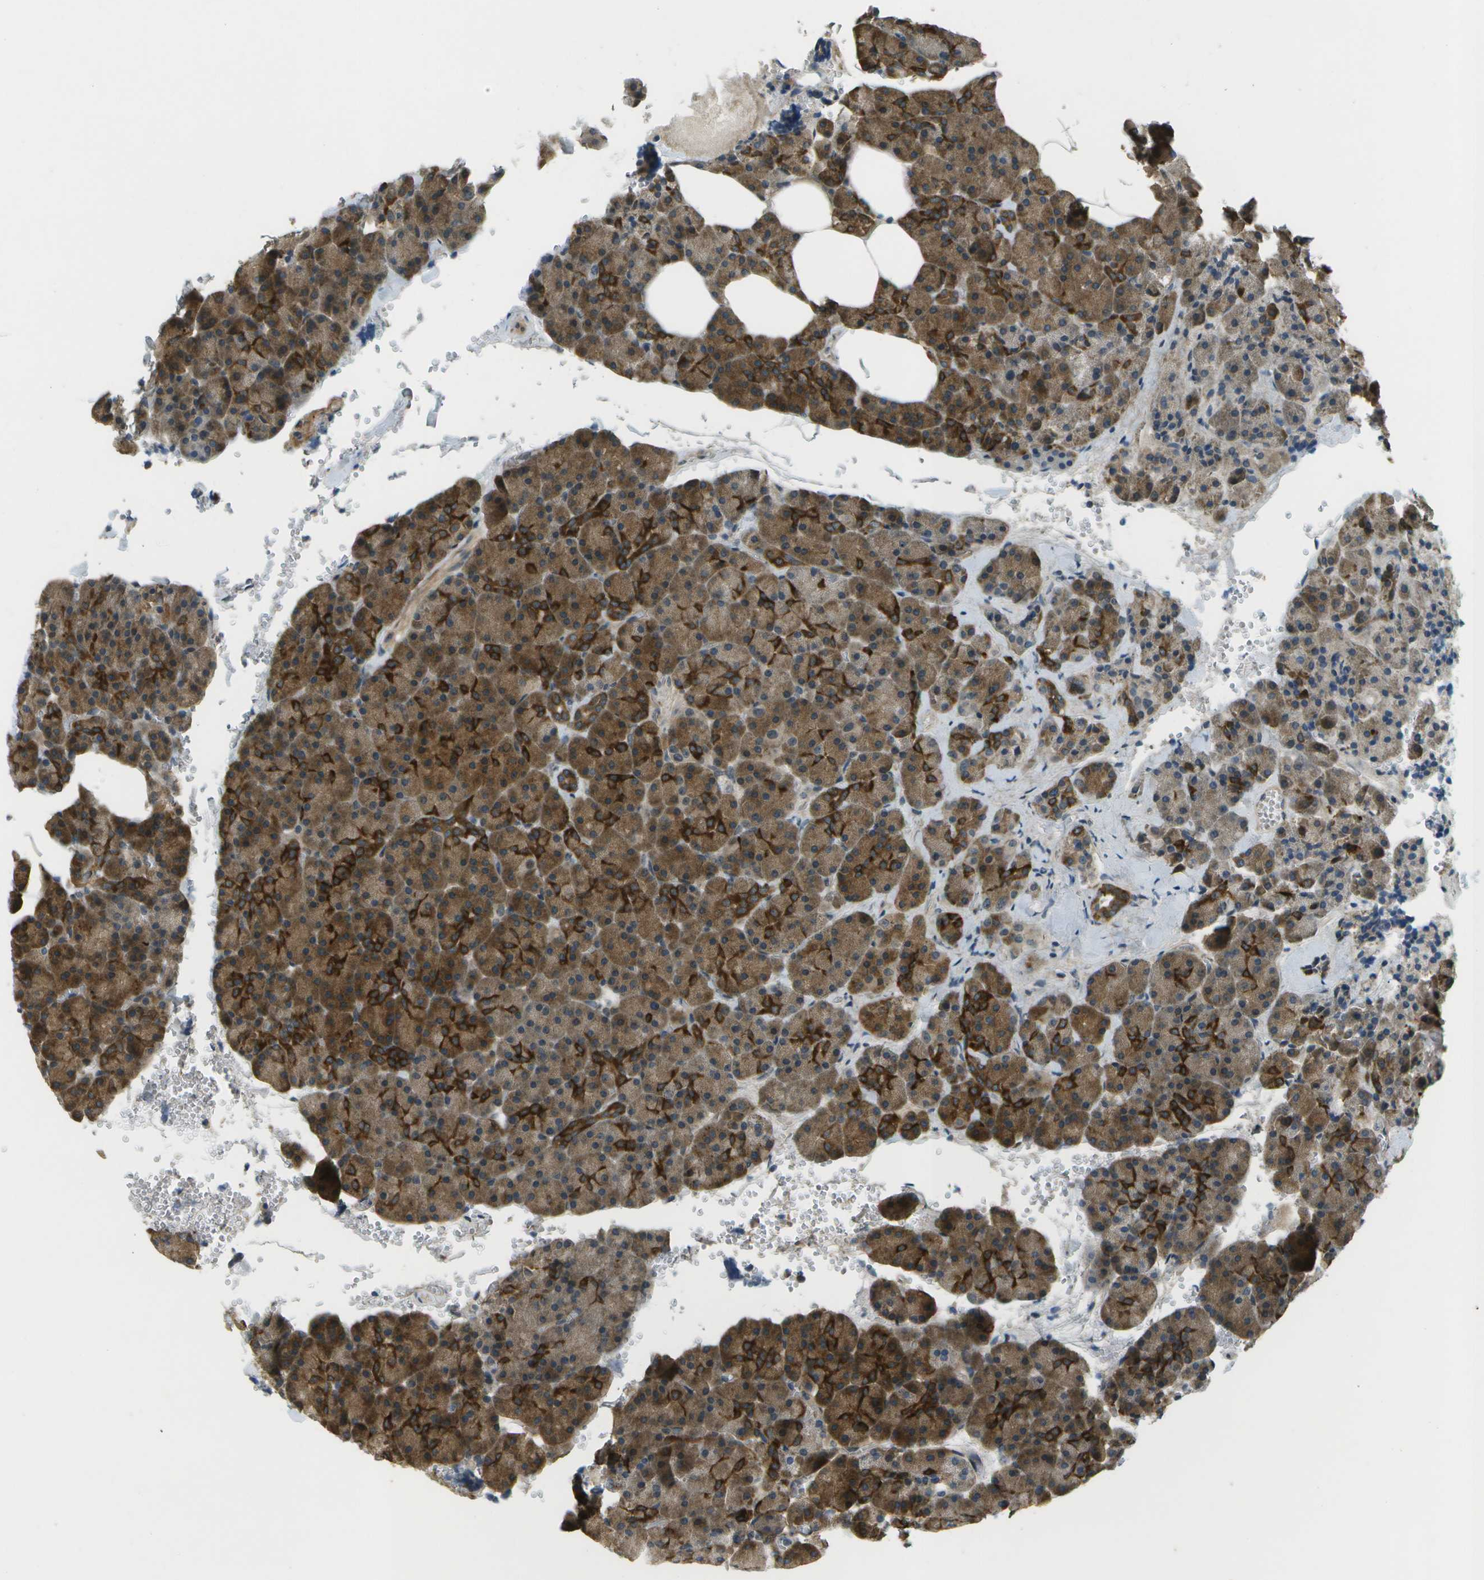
{"staining": {"intensity": "strong", "quantity": "25%-75%", "location": "cytoplasmic/membranous"}, "tissue": "pancreas", "cell_type": "Exocrine glandular cells", "image_type": "normal", "snomed": [{"axis": "morphology", "description": "Normal tissue, NOS"}, {"axis": "topography", "description": "Pancreas"}], "caption": "Strong cytoplasmic/membranous protein expression is present in approximately 25%-75% of exocrine glandular cells in pancreas. (DAB = brown stain, brightfield microscopy at high magnification).", "gene": "WNK2", "patient": {"sex": "female", "age": 35}}